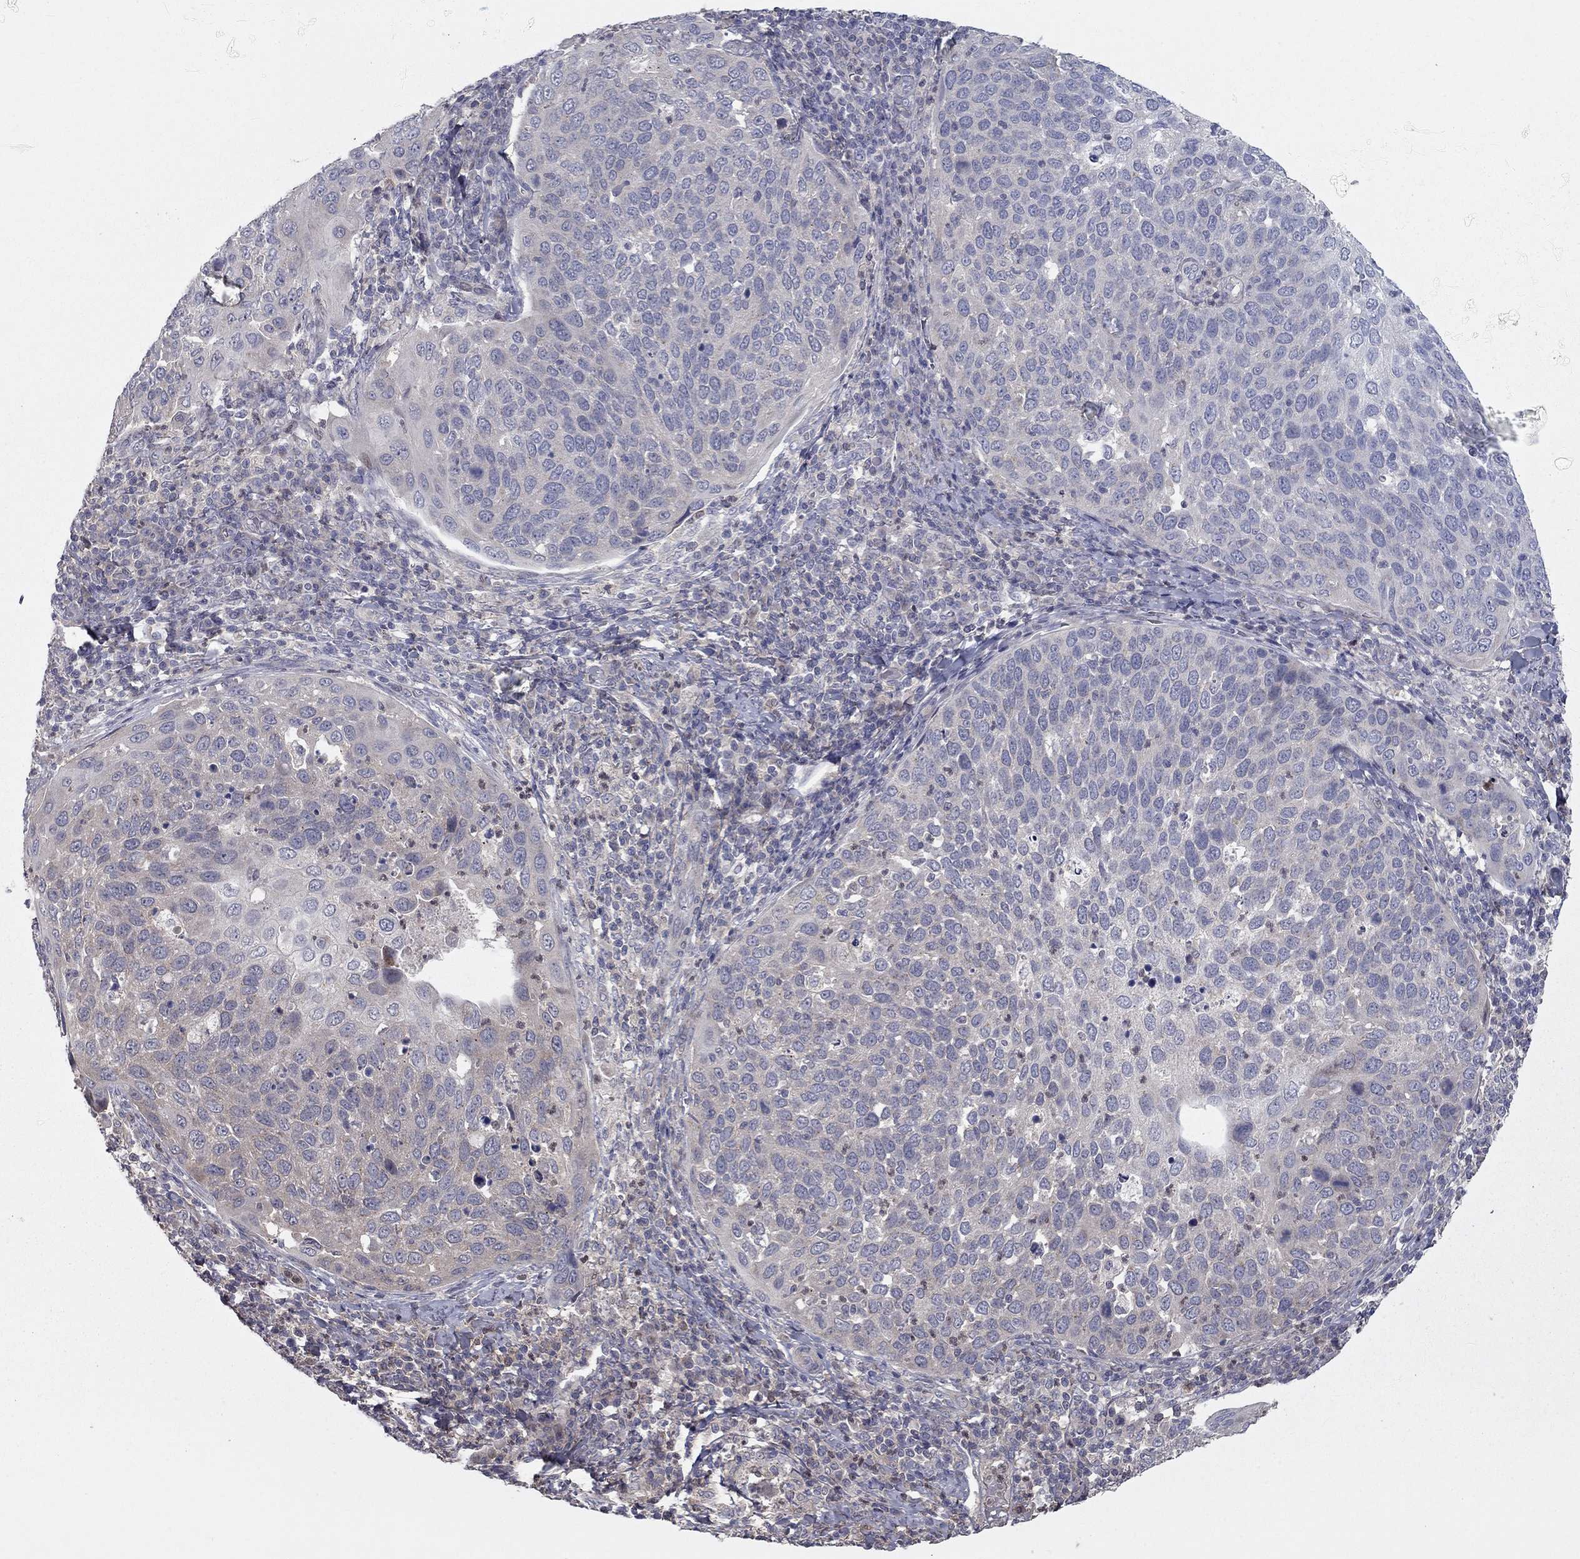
{"staining": {"intensity": "negative", "quantity": "none", "location": "none"}, "tissue": "cervical cancer", "cell_type": "Tumor cells", "image_type": "cancer", "snomed": [{"axis": "morphology", "description": "Squamous cell carcinoma, NOS"}, {"axis": "topography", "description": "Cervix"}], "caption": "High magnification brightfield microscopy of squamous cell carcinoma (cervical) stained with DAB (brown) and counterstained with hematoxylin (blue): tumor cells show no significant positivity. (DAB IHC with hematoxylin counter stain).", "gene": "DUSP7", "patient": {"sex": "female", "age": 54}}